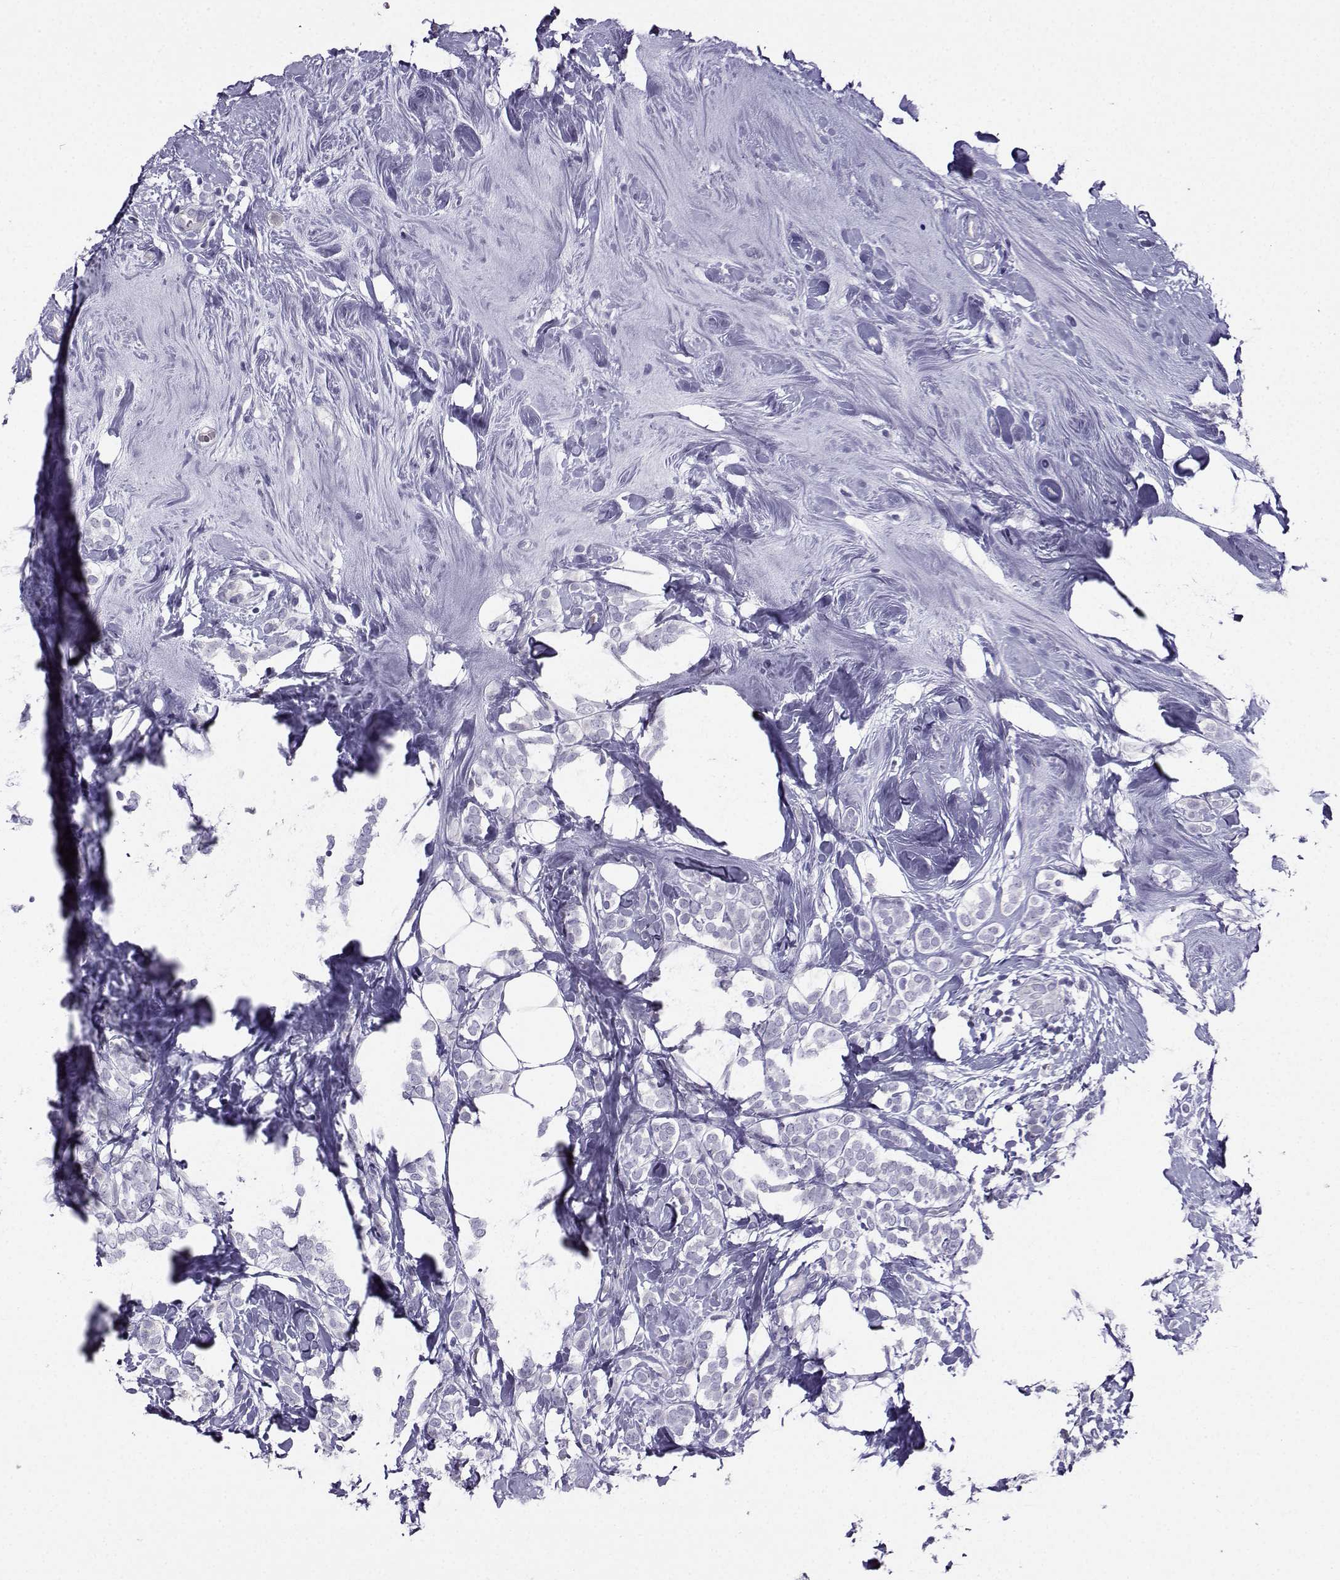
{"staining": {"intensity": "negative", "quantity": "none", "location": "none"}, "tissue": "breast cancer", "cell_type": "Tumor cells", "image_type": "cancer", "snomed": [{"axis": "morphology", "description": "Lobular carcinoma"}, {"axis": "topography", "description": "Breast"}], "caption": "Breast lobular carcinoma stained for a protein using immunohistochemistry reveals no expression tumor cells.", "gene": "FBXO24", "patient": {"sex": "female", "age": 49}}